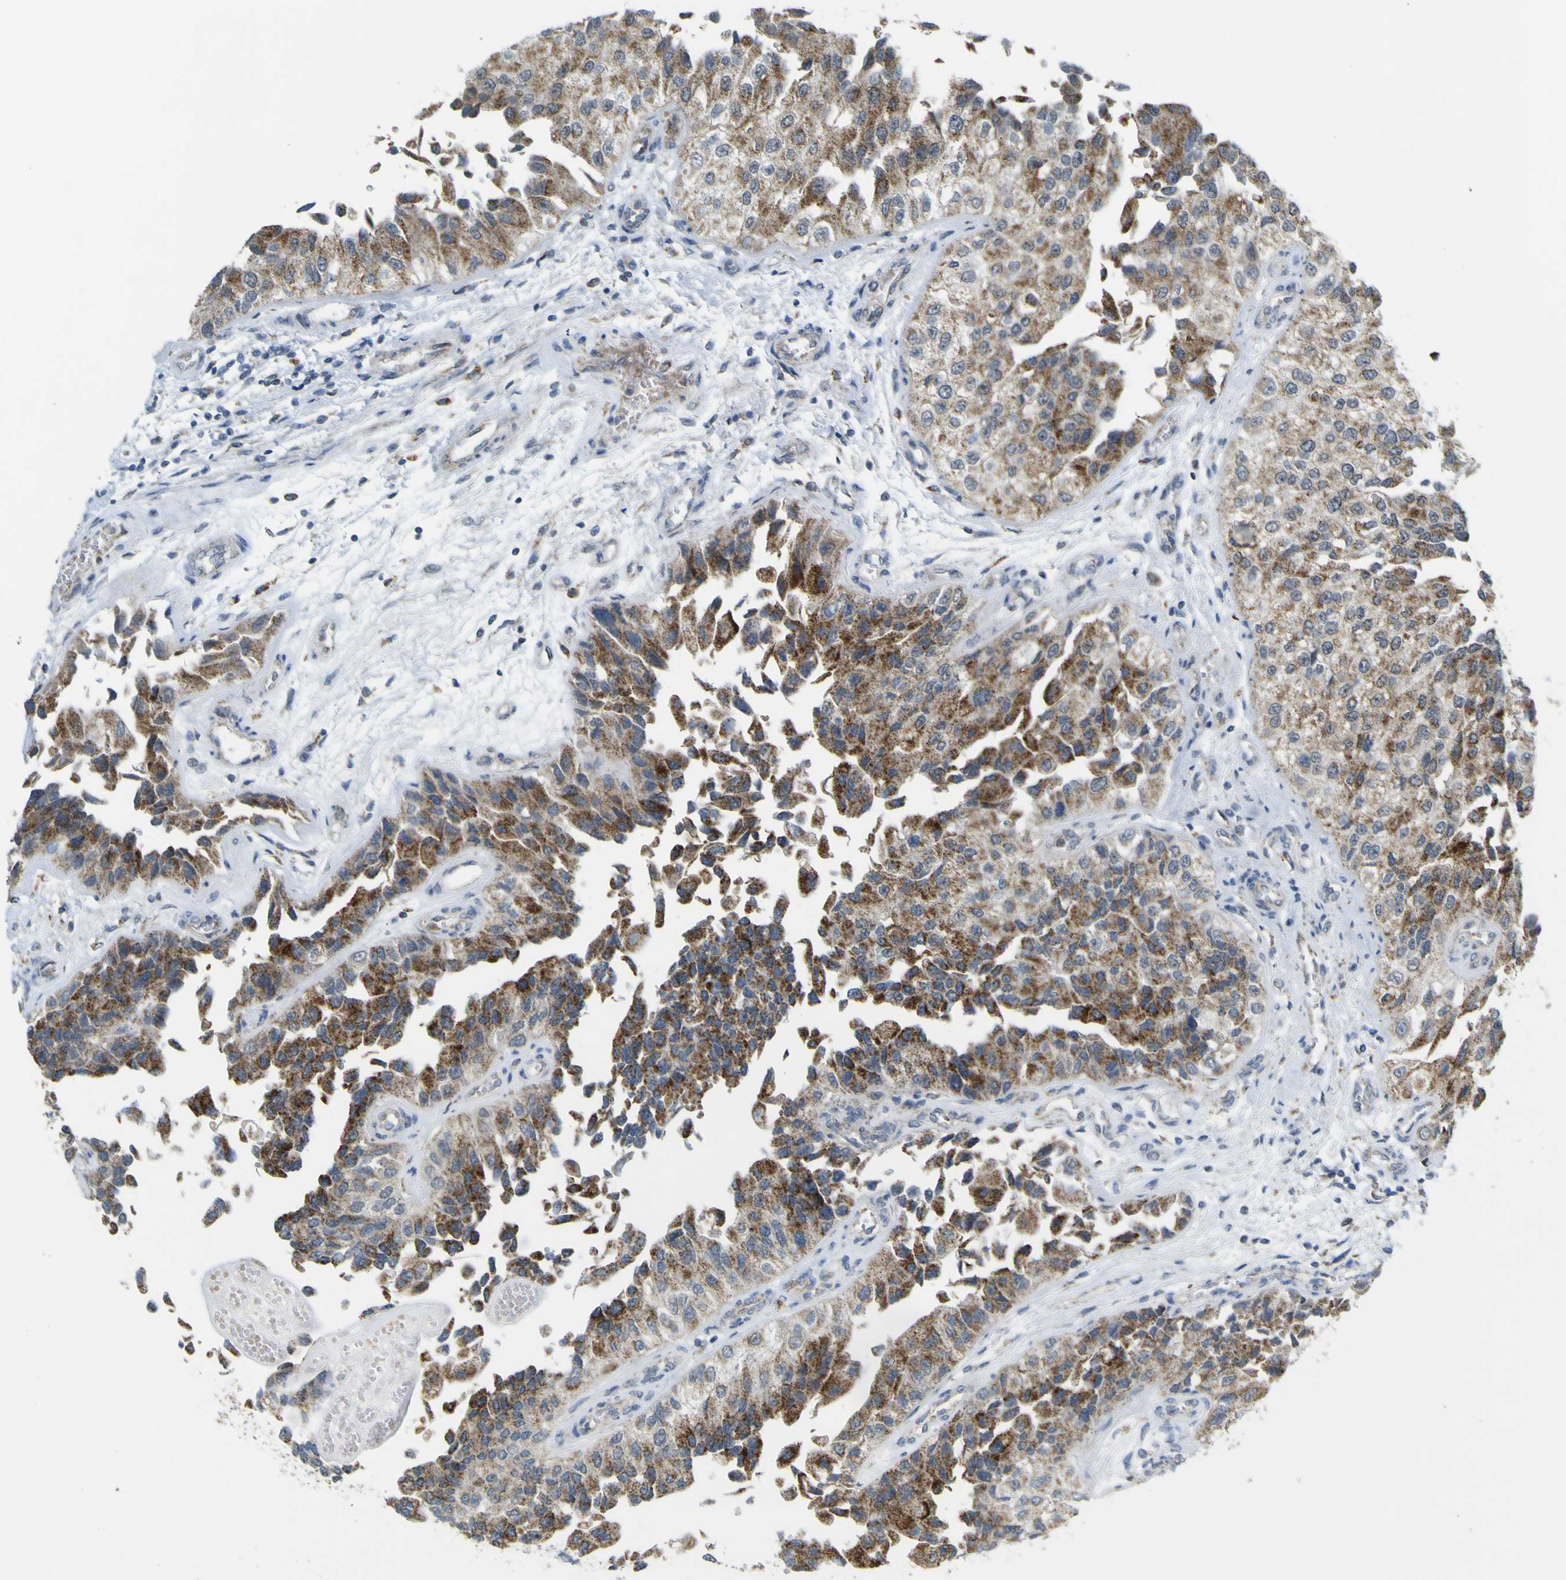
{"staining": {"intensity": "moderate", "quantity": ">75%", "location": "cytoplasmic/membranous"}, "tissue": "urothelial cancer", "cell_type": "Tumor cells", "image_type": "cancer", "snomed": [{"axis": "morphology", "description": "Urothelial carcinoma, High grade"}, {"axis": "topography", "description": "Kidney"}, {"axis": "topography", "description": "Urinary bladder"}], "caption": "A micrograph of human urothelial cancer stained for a protein shows moderate cytoplasmic/membranous brown staining in tumor cells.", "gene": "ACBD5", "patient": {"sex": "male", "age": 77}}